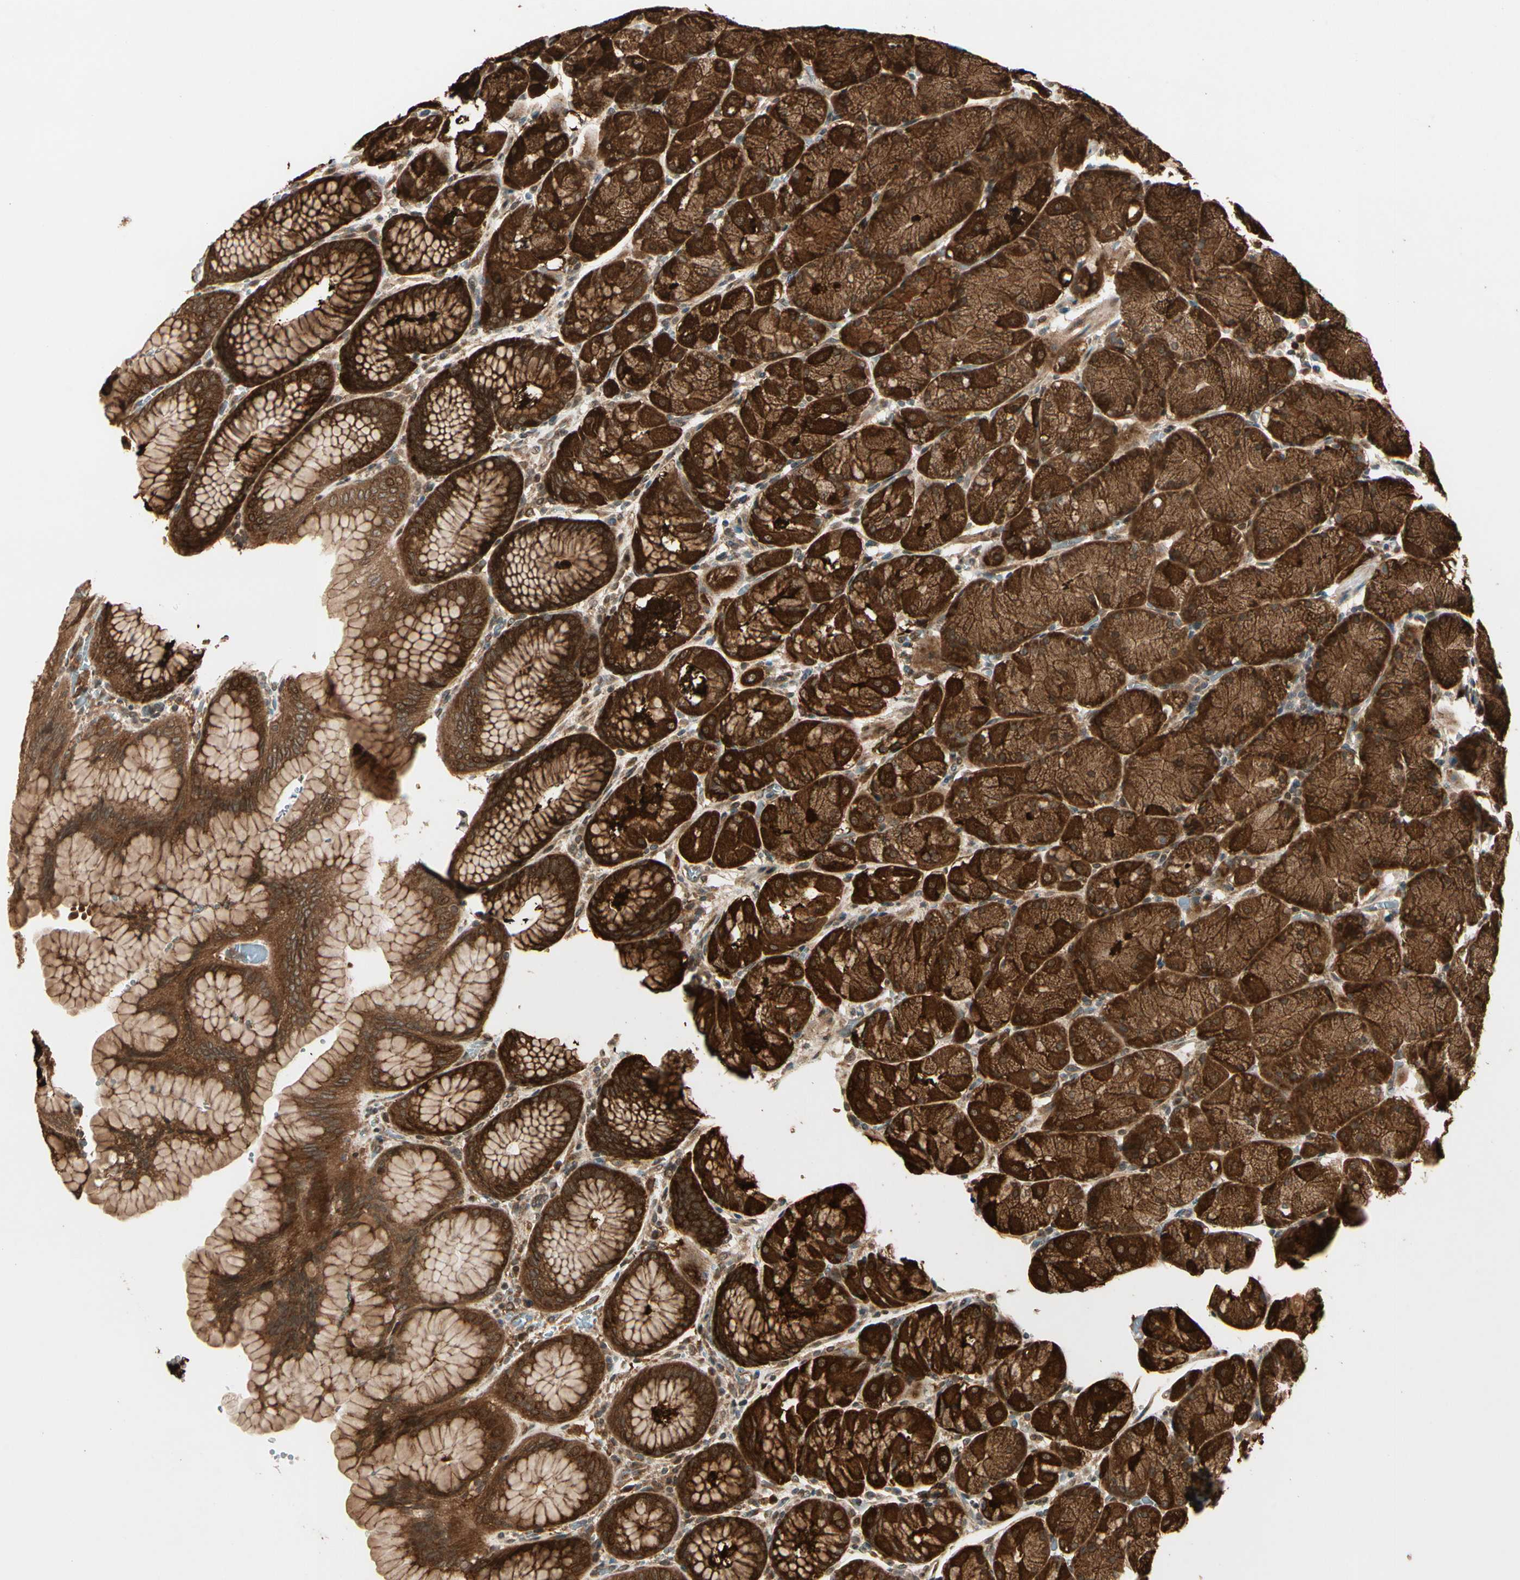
{"staining": {"intensity": "strong", "quantity": ">75%", "location": "cytoplasmic/membranous"}, "tissue": "stomach", "cell_type": "Glandular cells", "image_type": "normal", "snomed": [{"axis": "morphology", "description": "Normal tissue, NOS"}, {"axis": "topography", "description": "Stomach, upper"}, {"axis": "topography", "description": "Stomach"}], "caption": "Unremarkable stomach demonstrates strong cytoplasmic/membranous expression in approximately >75% of glandular cells.", "gene": "GLUL", "patient": {"sex": "male", "age": 76}}